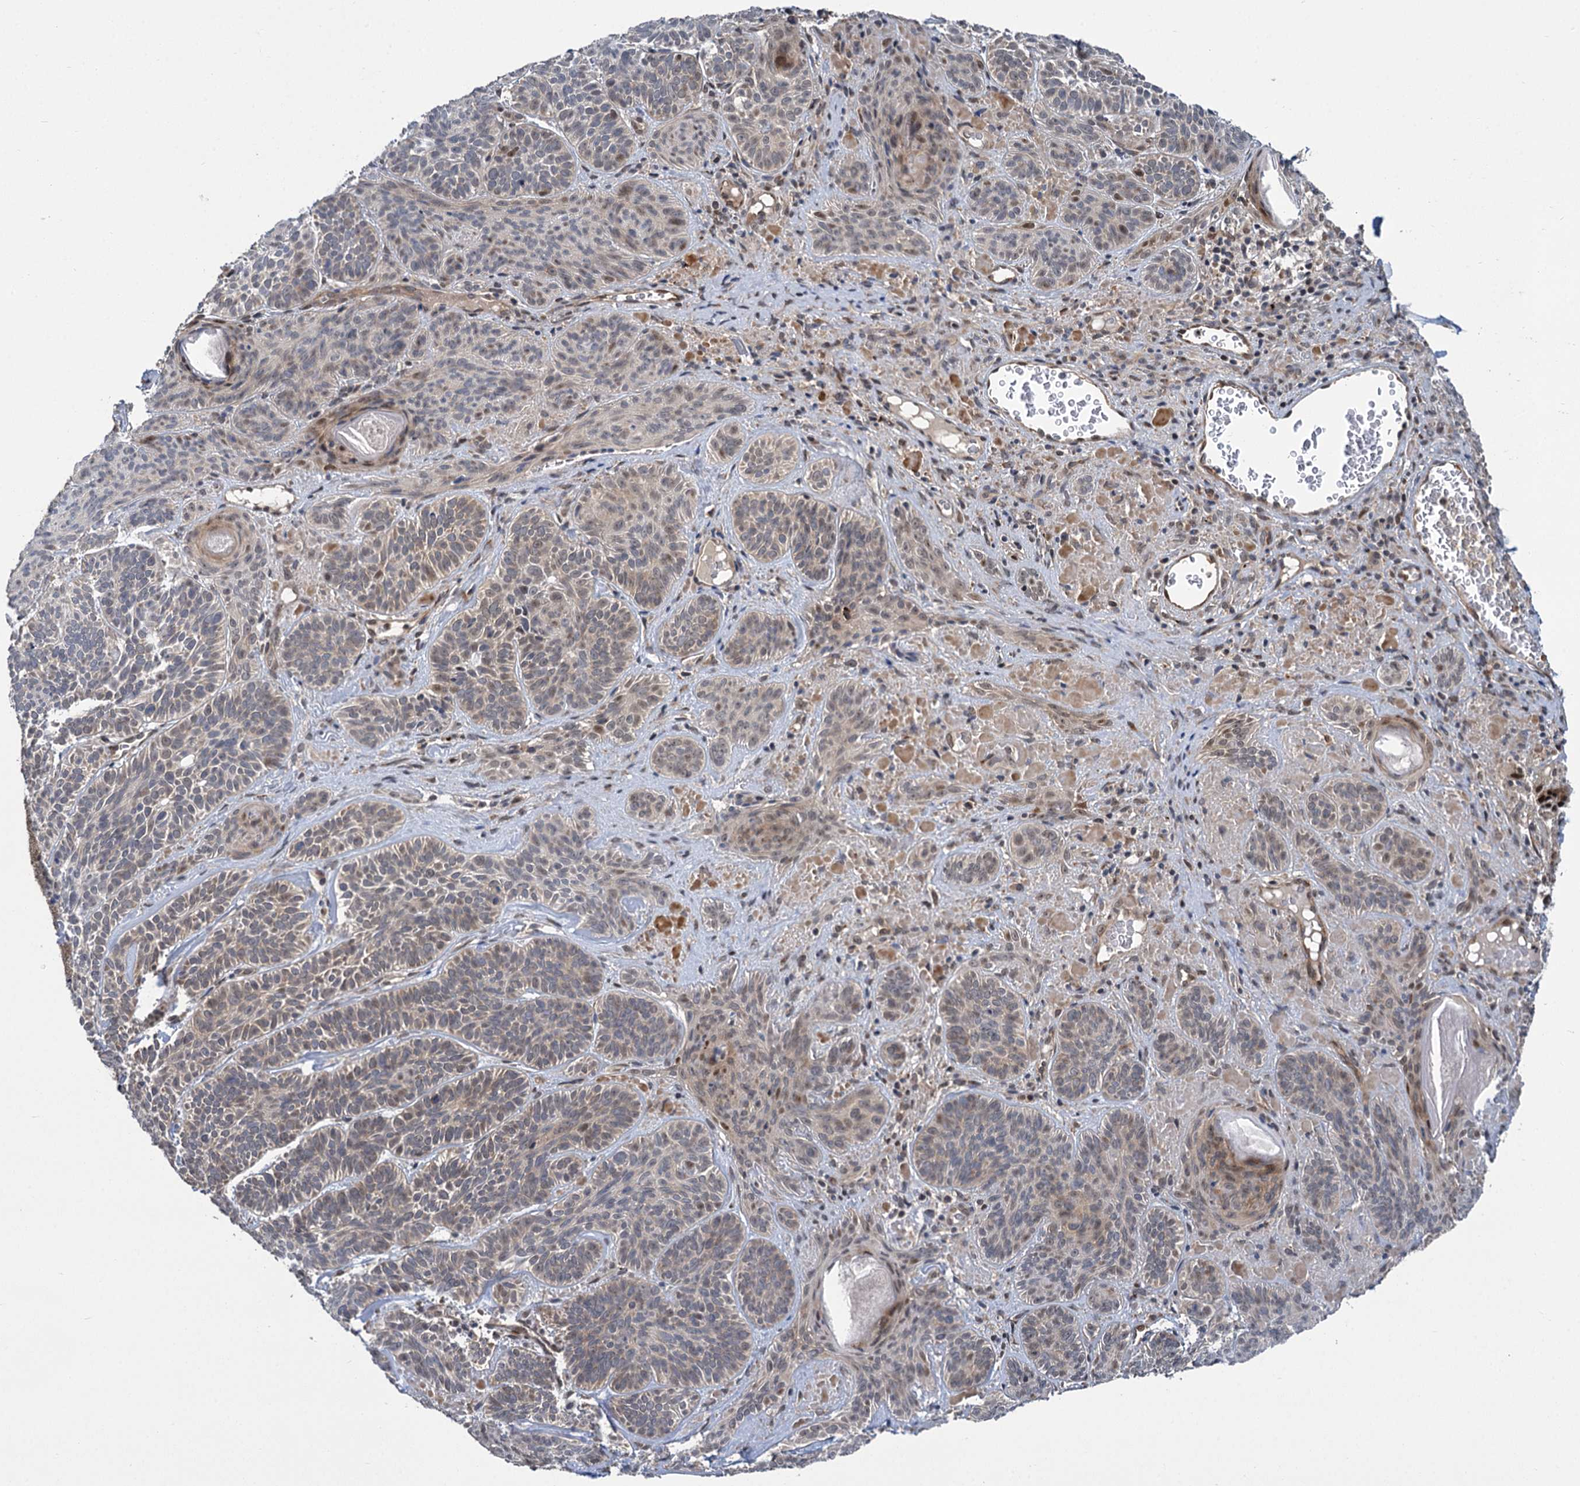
{"staining": {"intensity": "moderate", "quantity": "<25%", "location": "cytoplasmic/membranous"}, "tissue": "skin cancer", "cell_type": "Tumor cells", "image_type": "cancer", "snomed": [{"axis": "morphology", "description": "Basal cell carcinoma"}, {"axis": "topography", "description": "Skin"}], "caption": "Skin basal cell carcinoma stained for a protein (brown) exhibits moderate cytoplasmic/membranous positive expression in approximately <25% of tumor cells.", "gene": "GAL3ST4", "patient": {"sex": "male", "age": 85}}